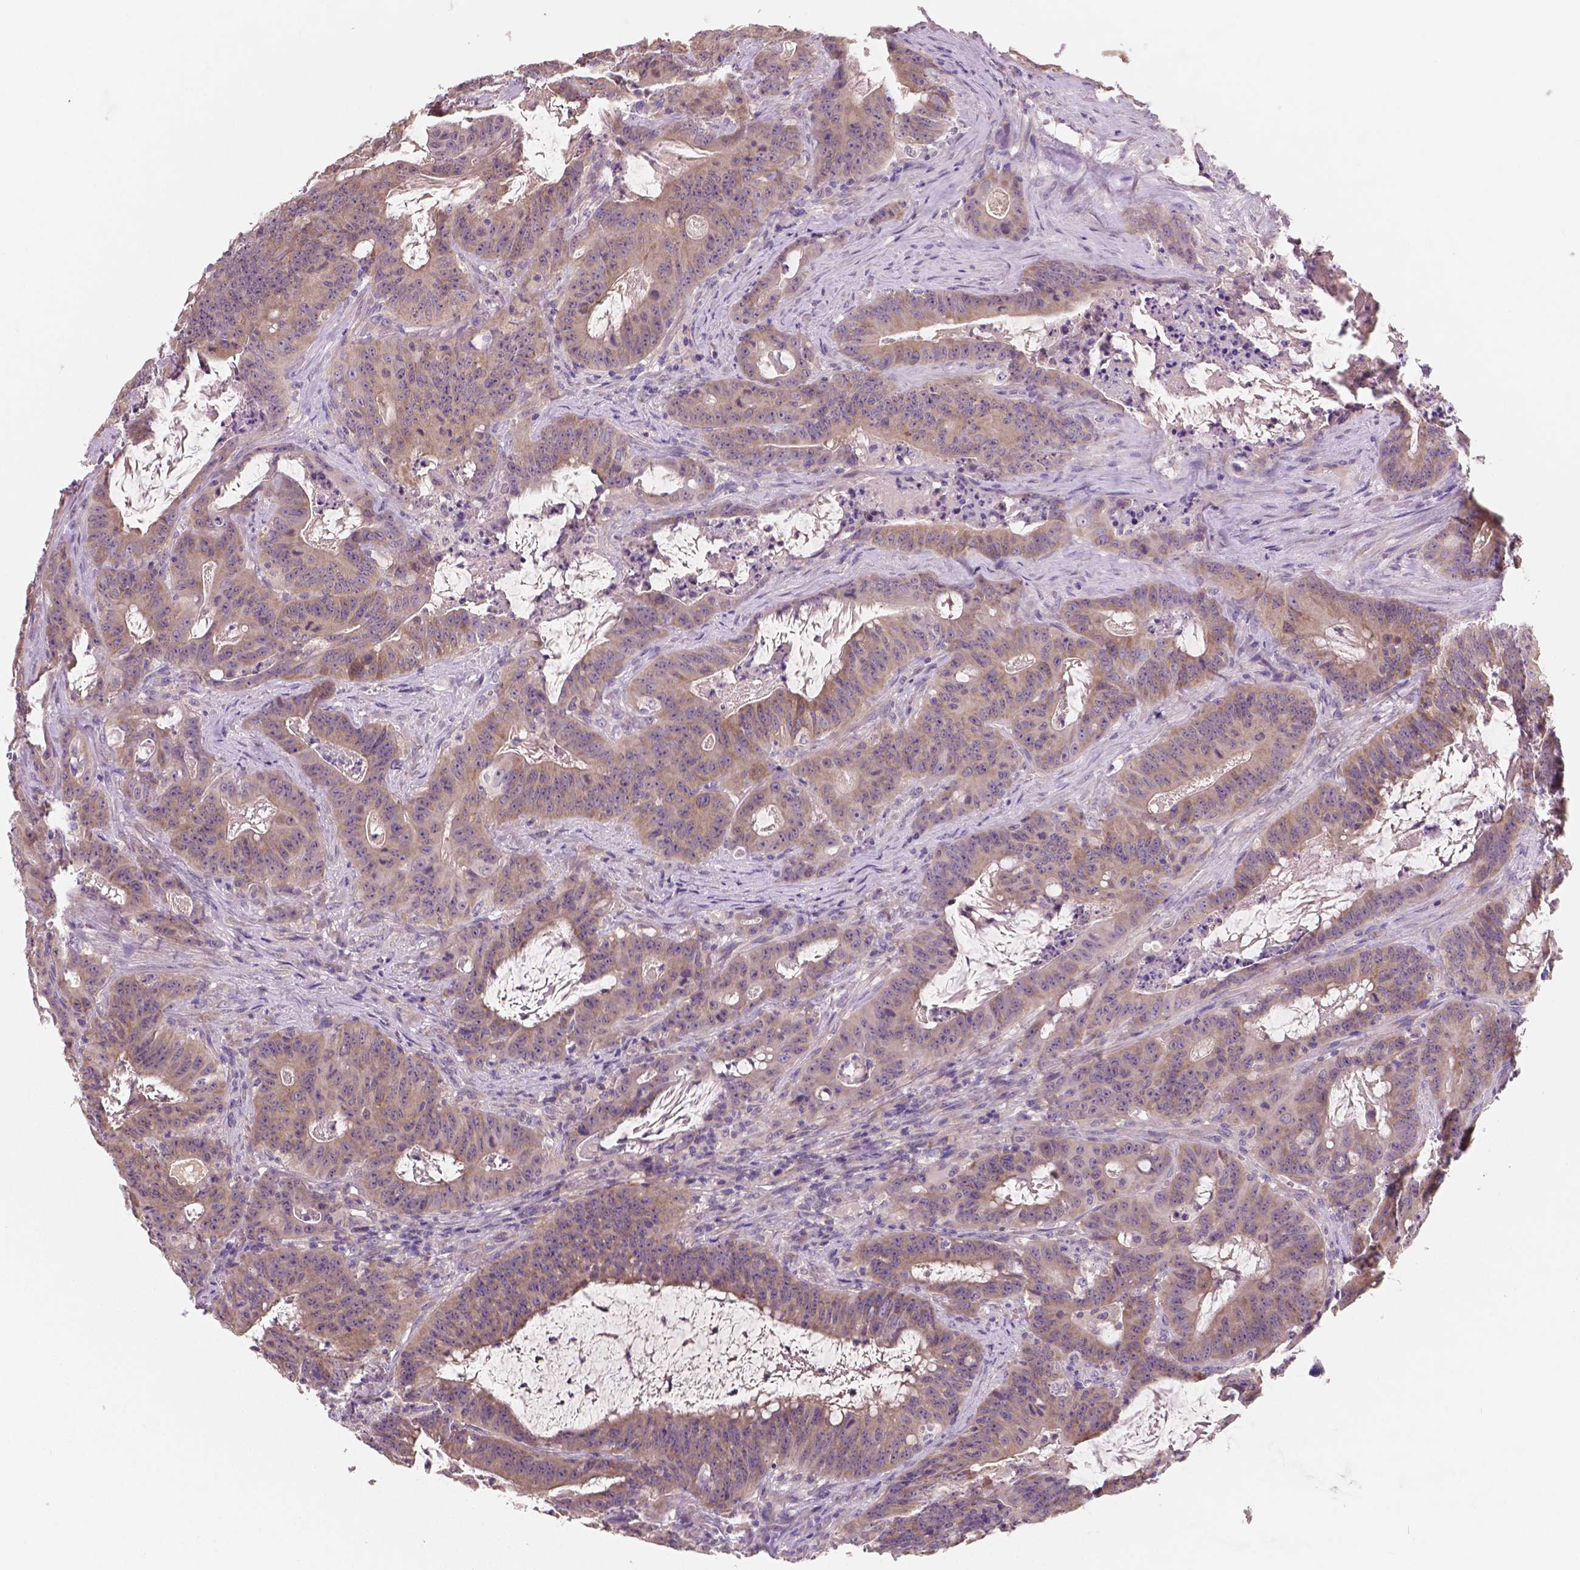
{"staining": {"intensity": "weak", "quantity": "25%-75%", "location": "cytoplasmic/membranous"}, "tissue": "colorectal cancer", "cell_type": "Tumor cells", "image_type": "cancer", "snomed": [{"axis": "morphology", "description": "Adenocarcinoma, NOS"}, {"axis": "topography", "description": "Colon"}], "caption": "The immunohistochemical stain highlights weak cytoplasmic/membranous expression in tumor cells of adenocarcinoma (colorectal) tissue. The protein is stained brown, and the nuclei are stained in blue (DAB (3,3'-diaminobenzidine) IHC with brightfield microscopy, high magnification).", "gene": "LSM14B", "patient": {"sex": "male", "age": 33}}